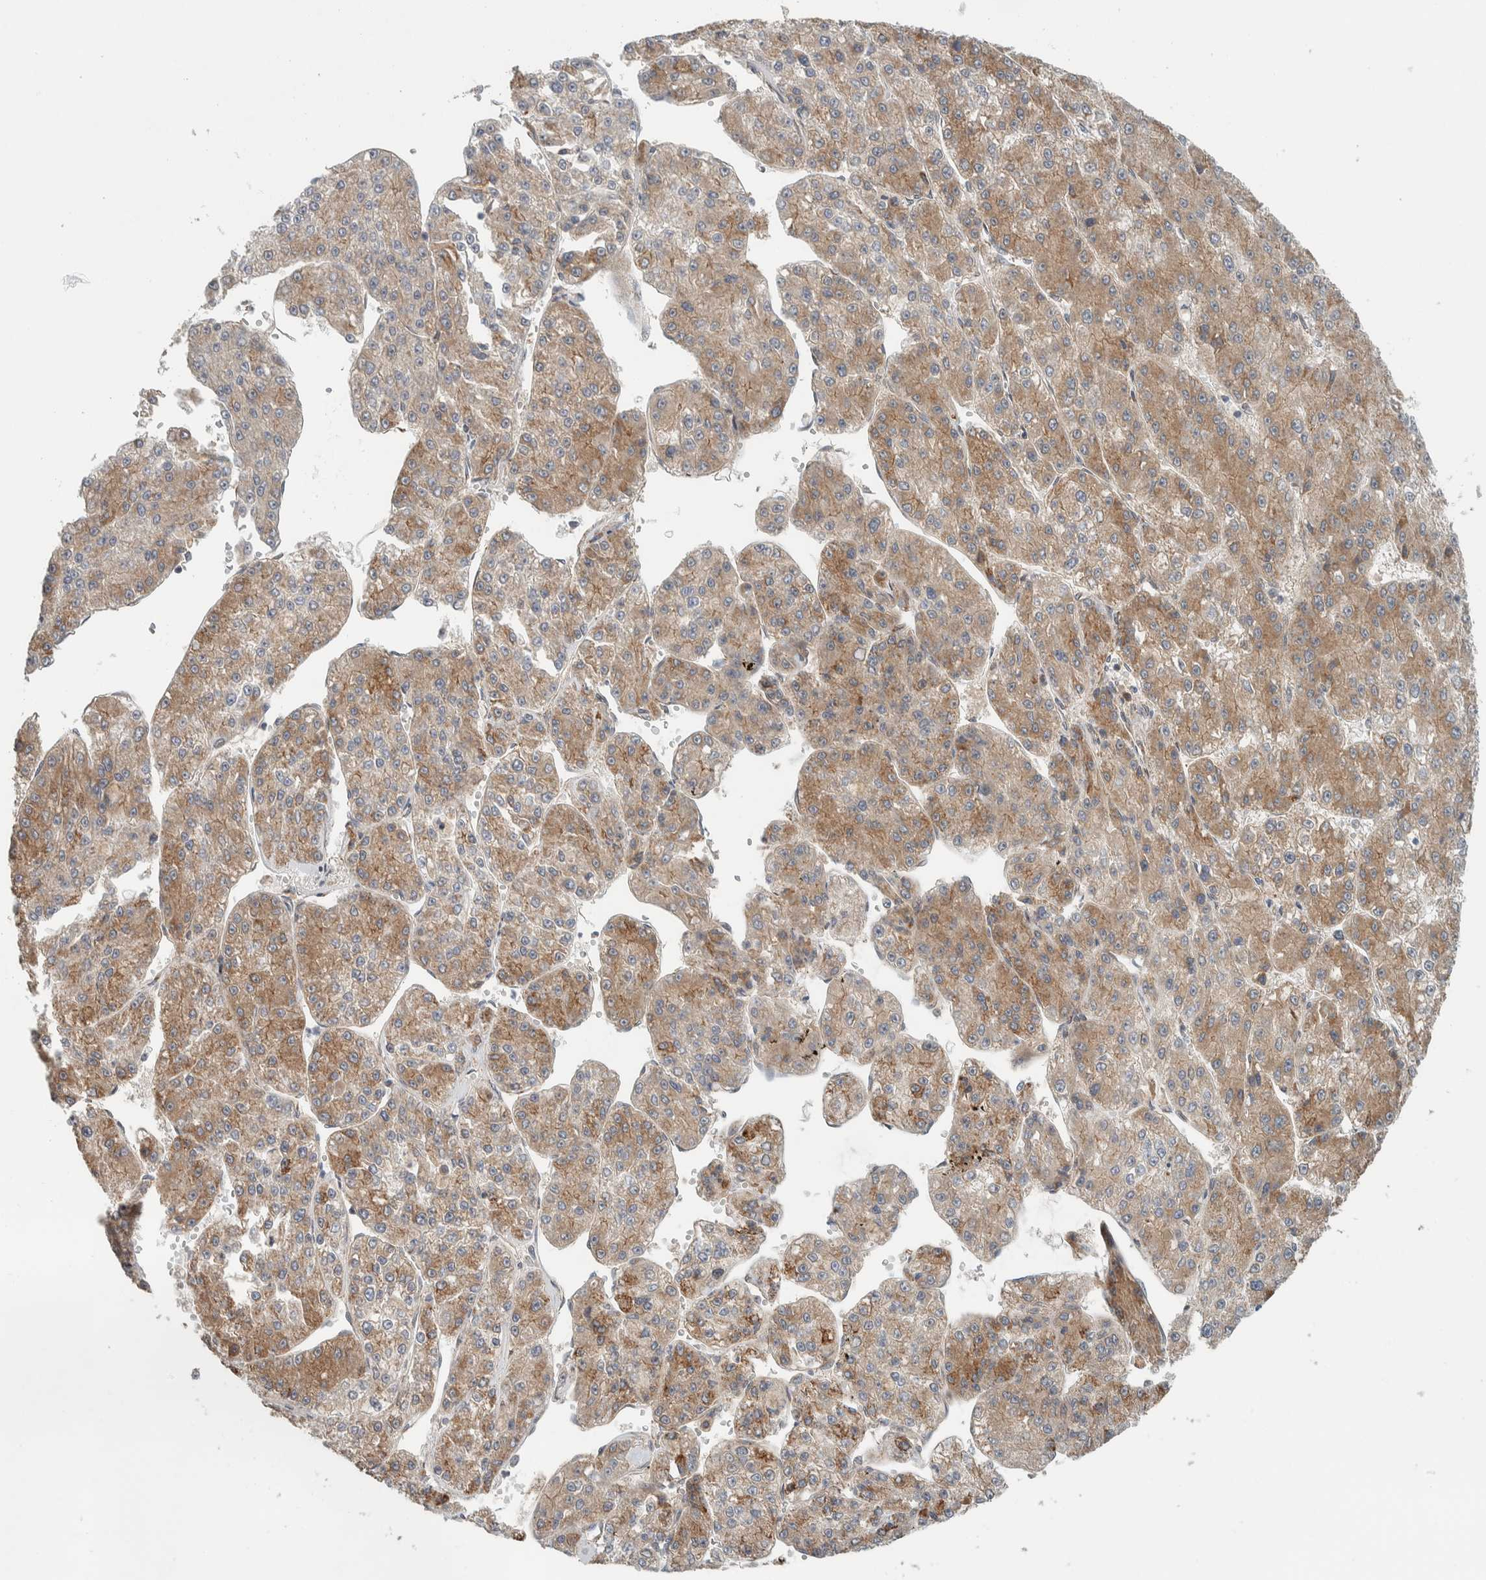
{"staining": {"intensity": "moderate", "quantity": ">75%", "location": "cytoplasmic/membranous"}, "tissue": "liver cancer", "cell_type": "Tumor cells", "image_type": "cancer", "snomed": [{"axis": "morphology", "description": "Carcinoma, Hepatocellular, NOS"}, {"axis": "topography", "description": "Liver"}], "caption": "This micrograph demonstrates immunohistochemistry staining of liver cancer (hepatocellular carcinoma), with medium moderate cytoplasmic/membranous positivity in approximately >75% of tumor cells.", "gene": "RERE", "patient": {"sex": "female", "age": 73}}